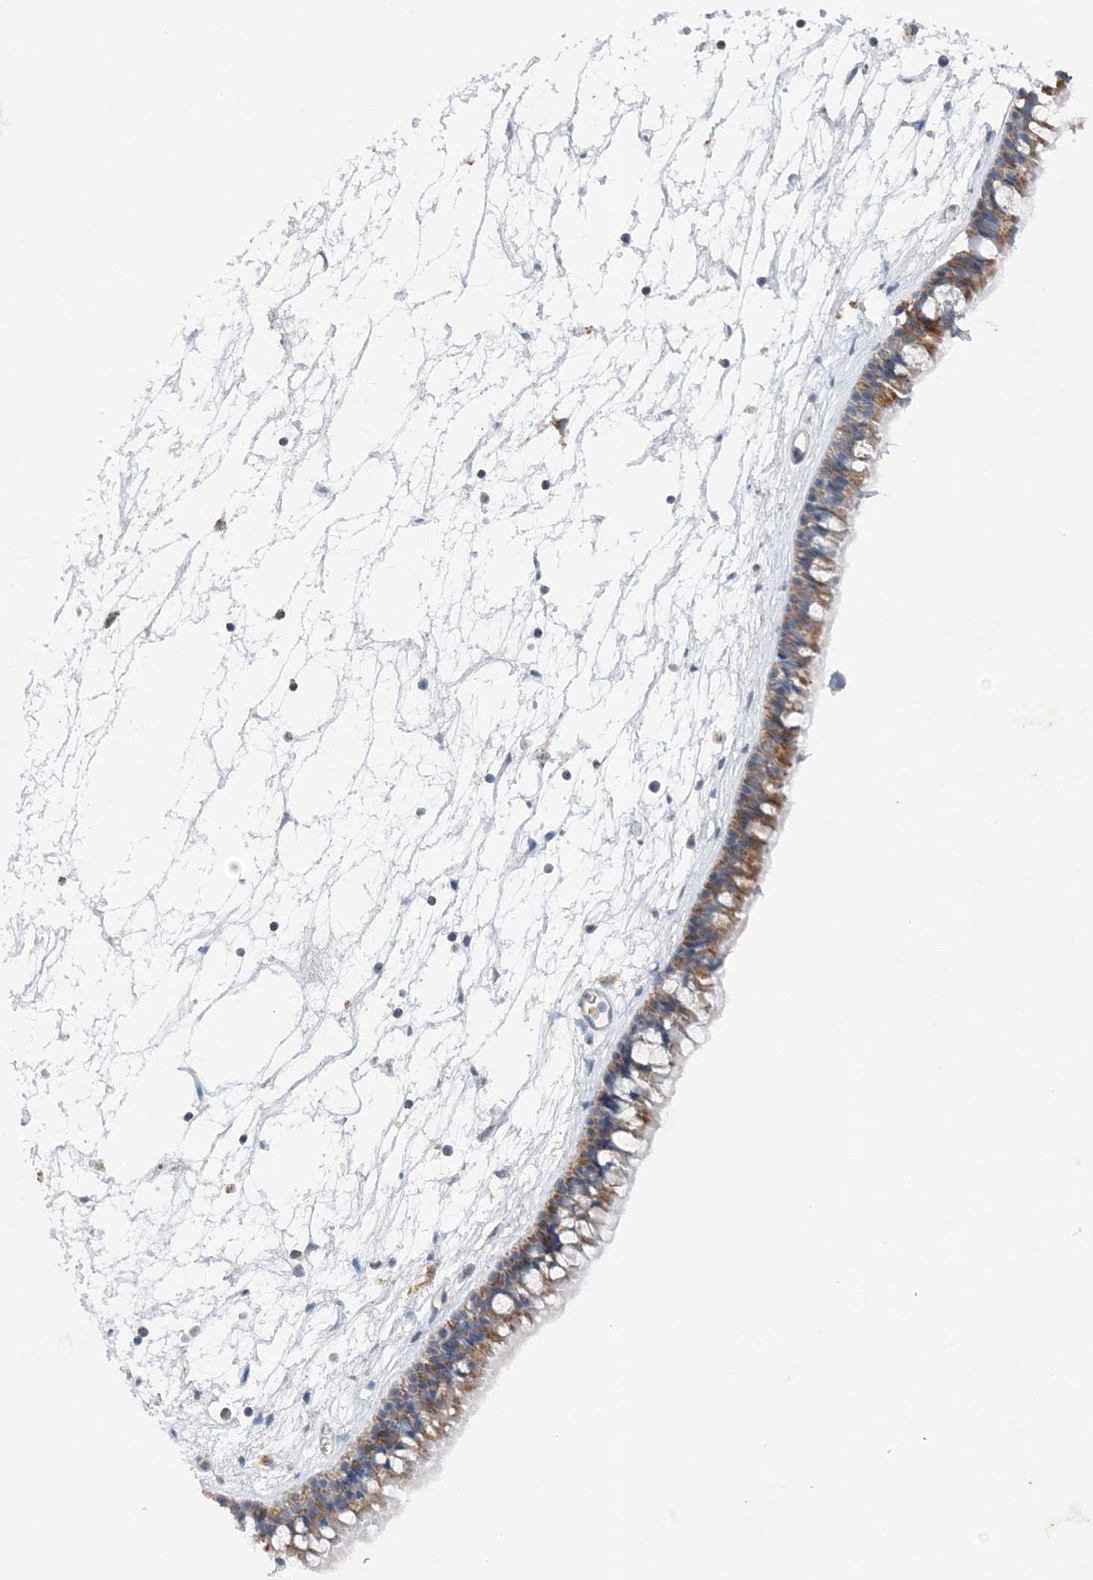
{"staining": {"intensity": "moderate", "quantity": ">75%", "location": "cytoplasmic/membranous"}, "tissue": "nasopharynx", "cell_type": "Respiratory epithelial cells", "image_type": "normal", "snomed": [{"axis": "morphology", "description": "Normal tissue, NOS"}, {"axis": "topography", "description": "Nasopharynx"}], "caption": "Immunohistochemistry image of benign human nasopharynx stained for a protein (brown), which shows medium levels of moderate cytoplasmic/membranous positivity in approximately >75% of respiratory epithelial cells.", "gene": "SPRY2", "patient": {"sex": "male", "age": 64}}